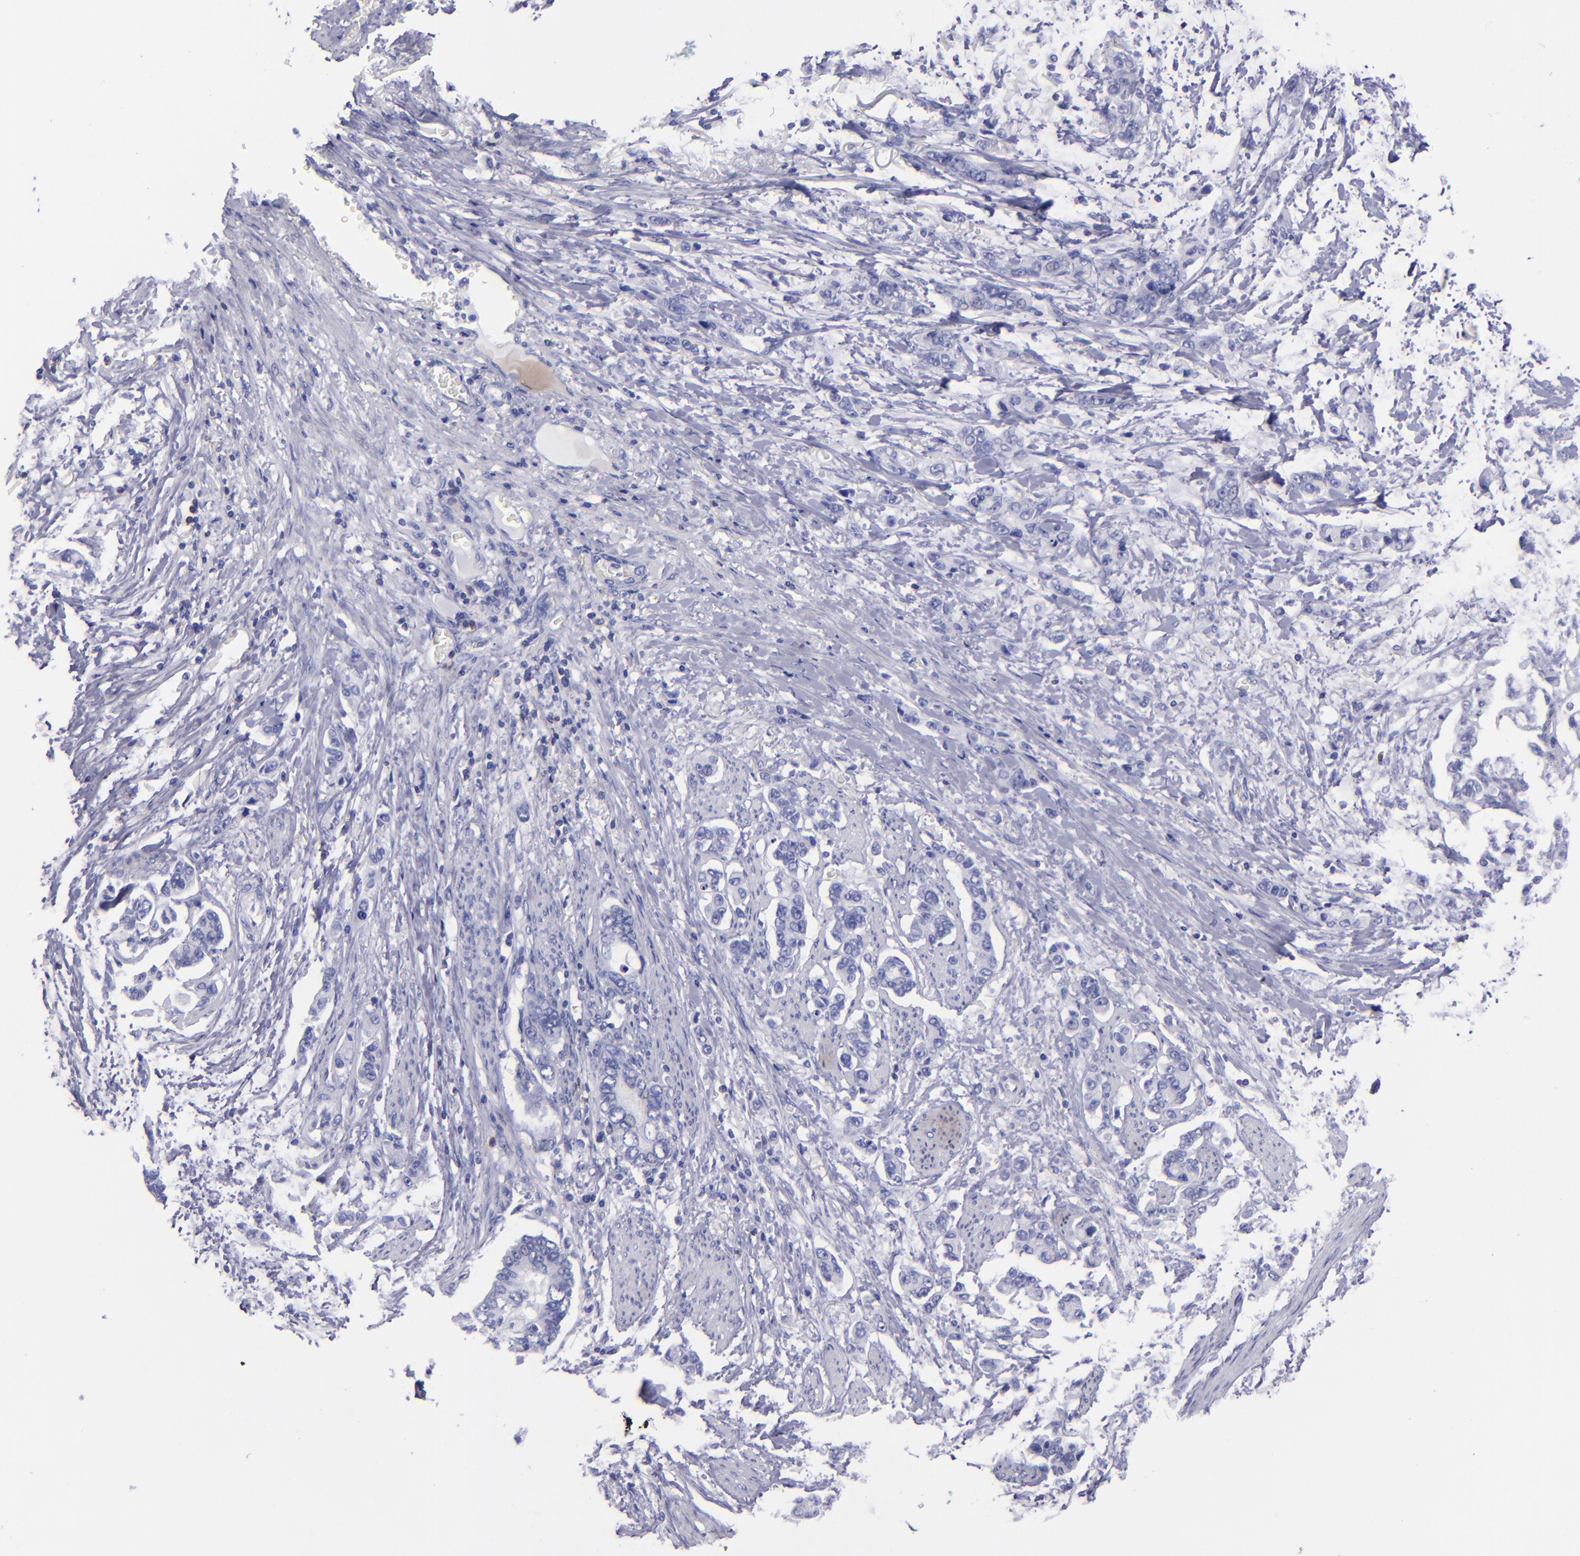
{"staining": {"intensity": "negative", "quantity": "none", "location": "none"}, "tissue": "stomach cancer", "cell_type": "Tumor cells", "image_type": "cancer", "snomed": [{"axis": "morphology", "description": "Adenocarcinoma, NOS"}, {"axis": "topography", "description": "Stomach"}], "caption": "High magnification brightfield microscopy of adenocarcinoma (stomach) stained with DAB (3,3'-diaminobenzidine) (brown) and counterstained with hematoxylin (blue): tumor cells show no significant staining. (DAB IHC, high magnification).", "gene": "CD6", "patient": {"sex": "male", "age": 78}}